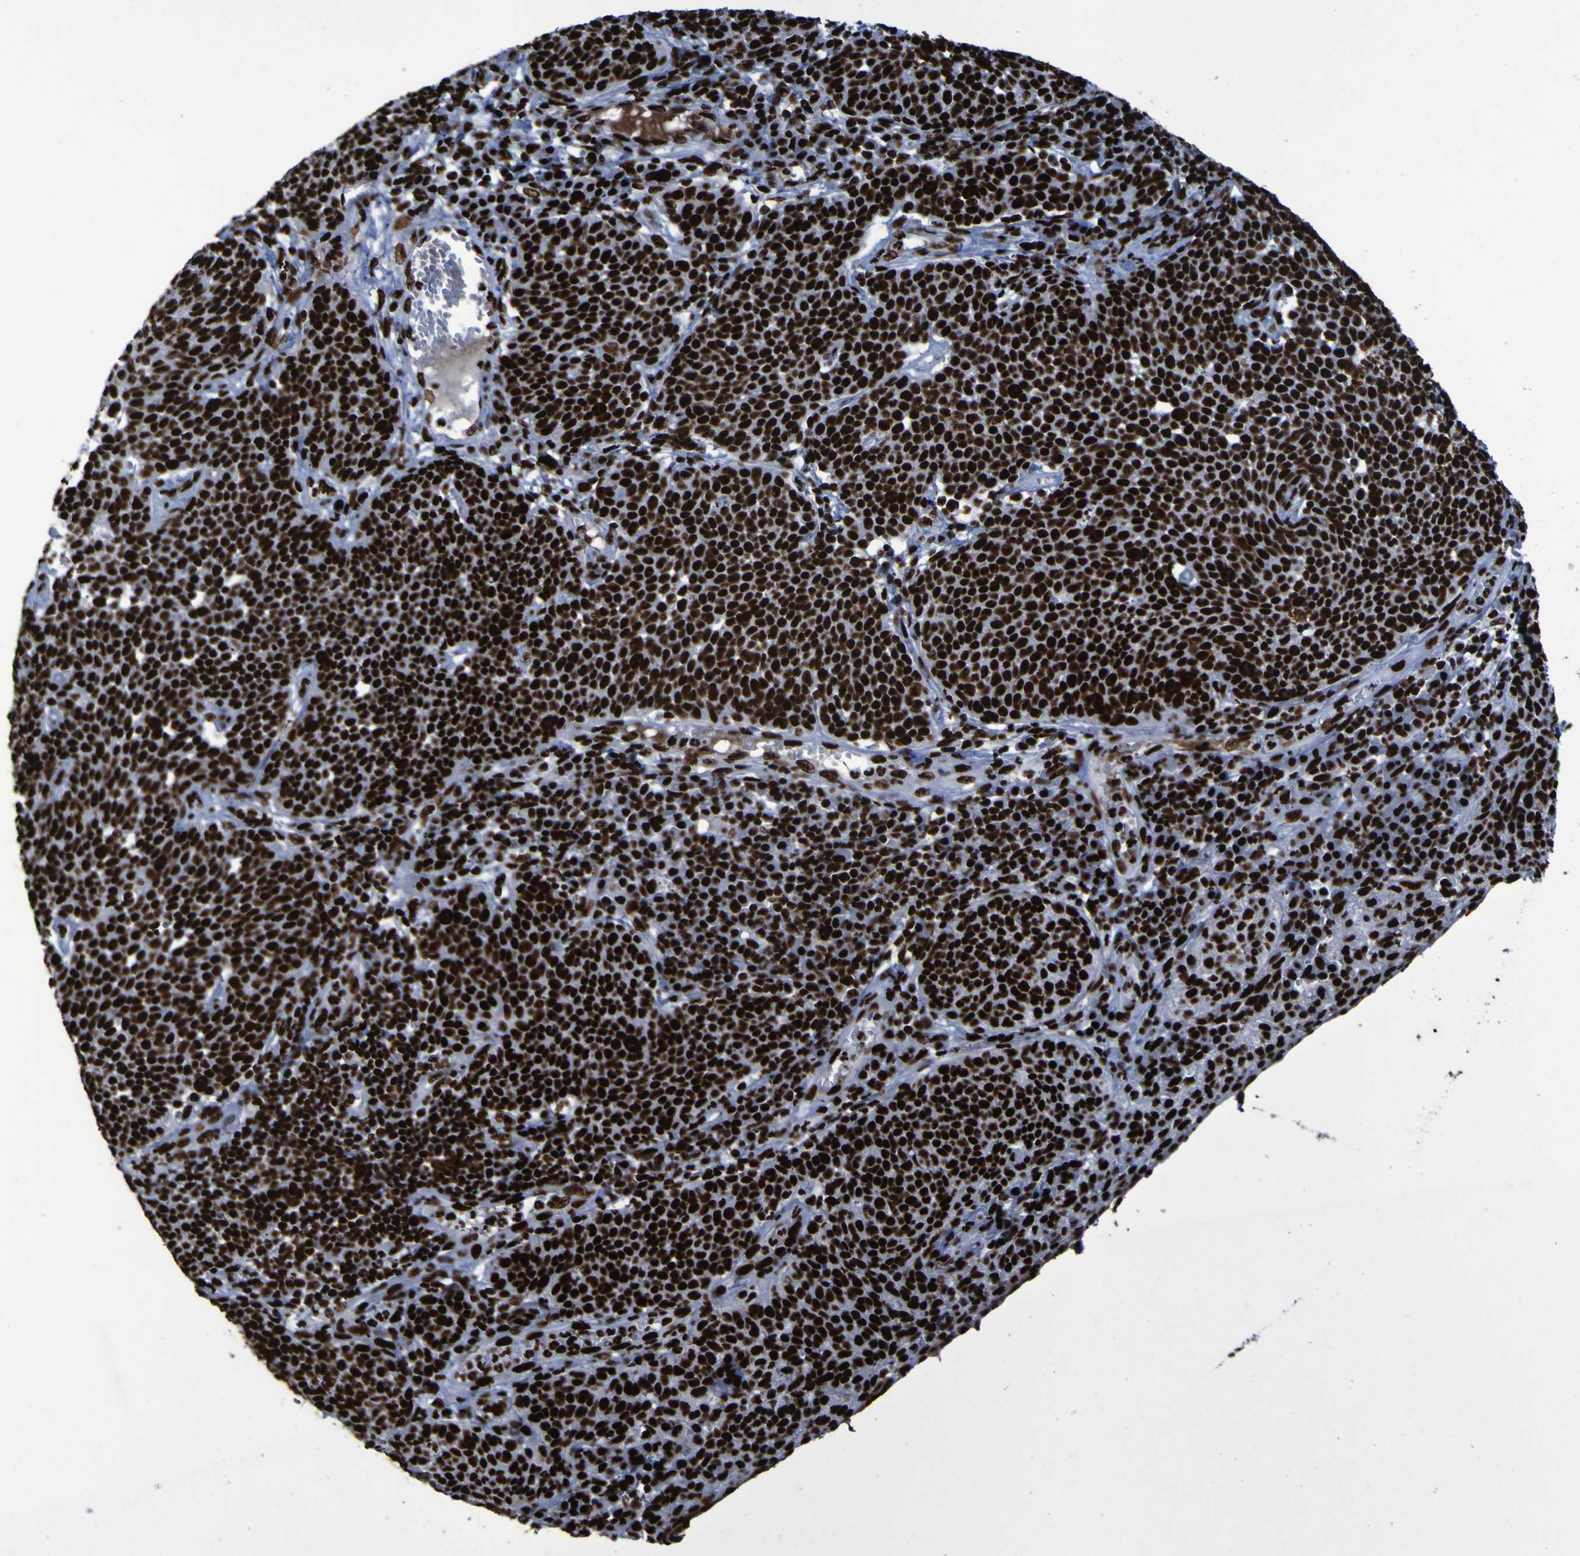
{"staining": {"intensity": "strong", "quantity": ">75%", "location": "nuclear"}, "tissue": "cervical cancer", "cell_type": "Tumor cells", "image_type": "cancer", "snomed": [{"axis": "morphology", "description": "Squamous cell carcinoma, NOS"}, {"axis": "topography", "description": "Cervix"}], "caption": "Tumor cells exhibit high levels of strong nuclear positivity in approximately >75% of cells in squamous cell carcinoma (cervical).", "gene": "NPM1", "patient": {"sex": "female", "age": 34}}